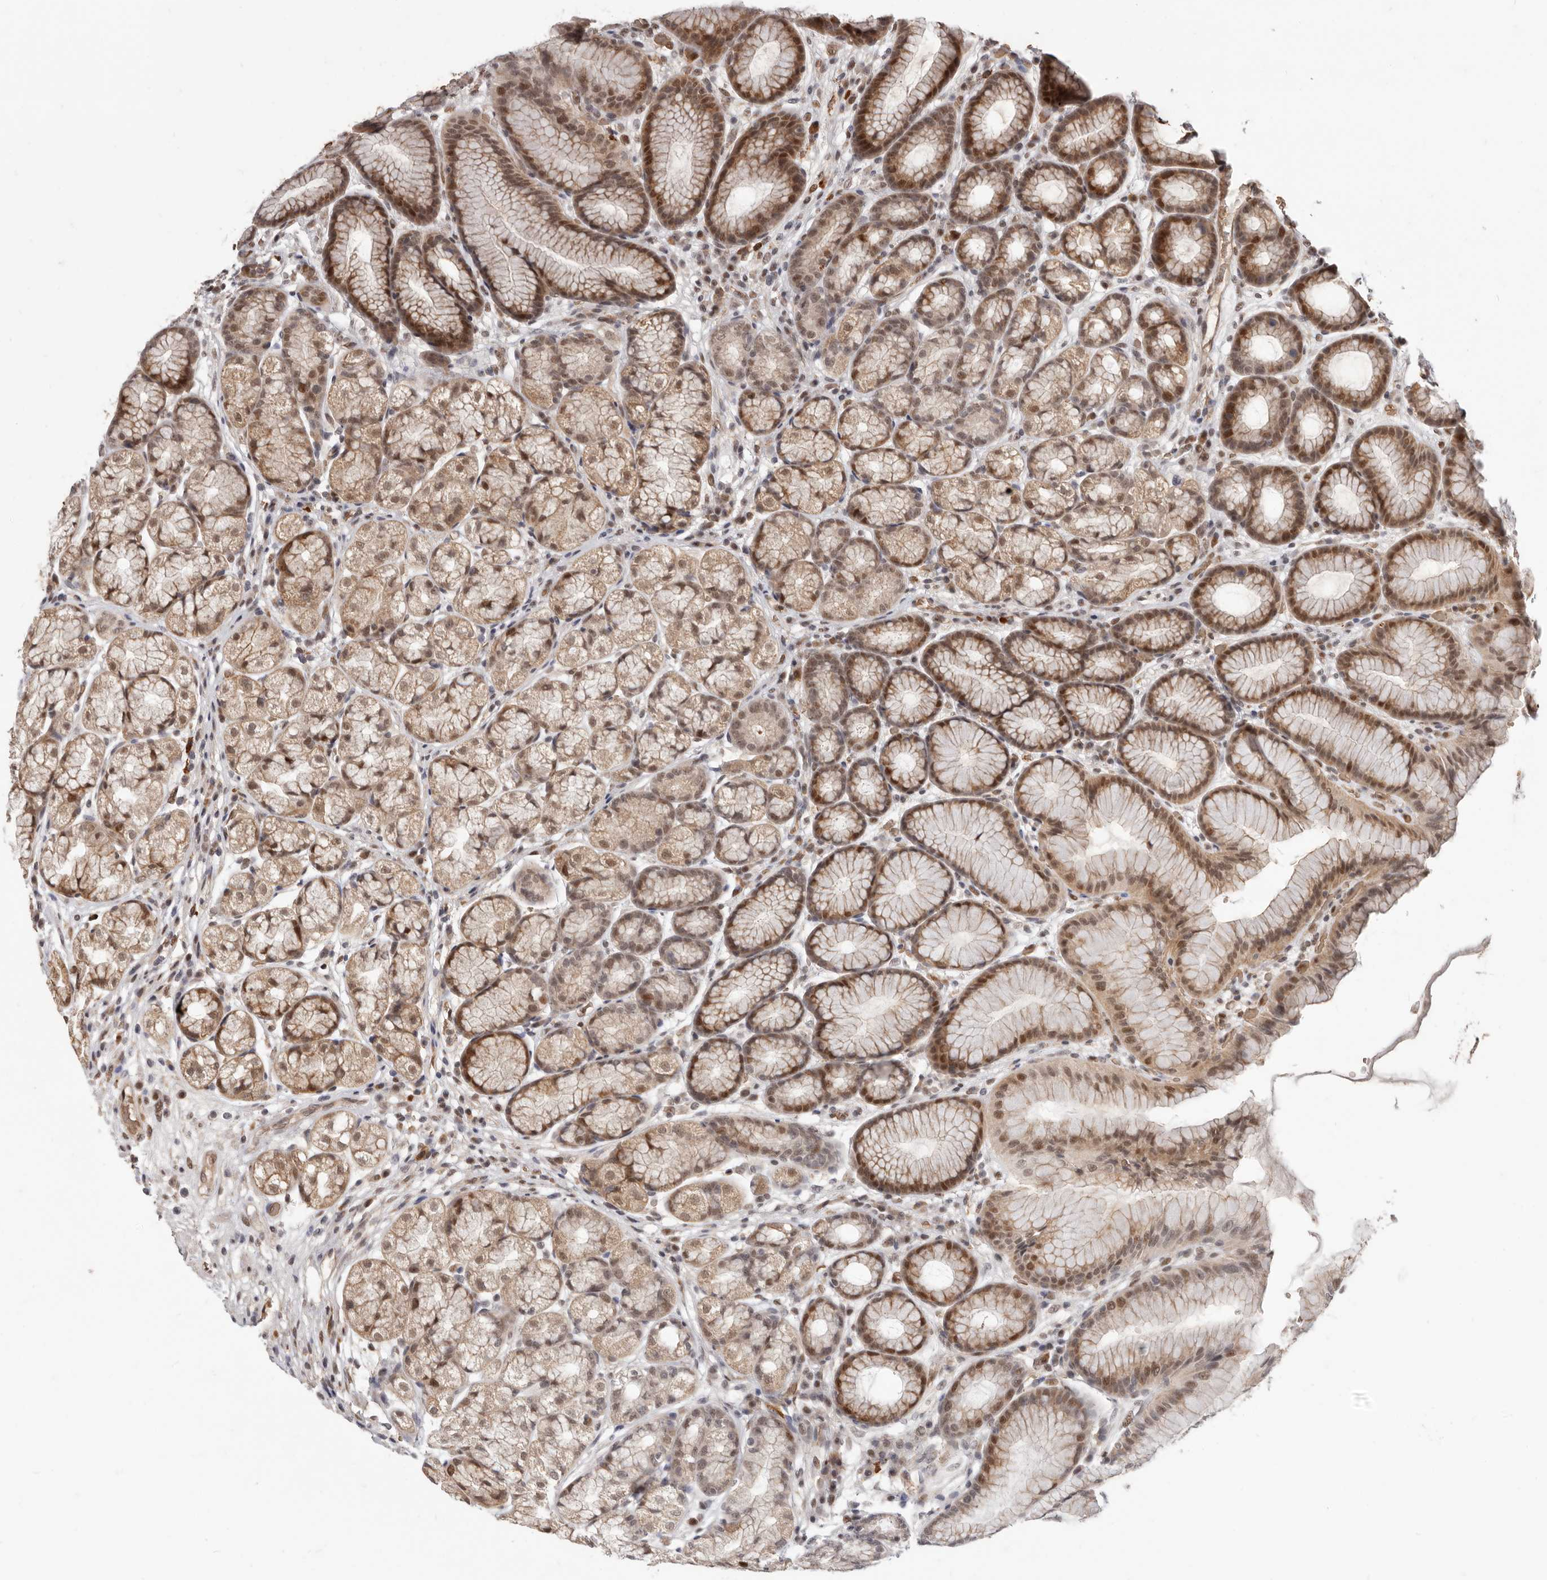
{"staining": {"intensity": "moderate", "quantity": ">75%", "location": "cytoplasmic/membranous,nuclear"}, "tissue": "stomach", "cell_type": "Glandular cells", "image_type": "normal", "snomed": [{"axis": "morphology", "description": "Normal tissue, NOS"}, {"axis": "topography", "description": "Stomach"}], "caption": "Normal stomach exhibits moderate cytoplasmic/membranous,nuclear positivity in approximately >75% of glandular cells, visualized by immunohistochemistry. The staining was performed using DAB (3,3'-diaminobenzidine), with brown indicating positive protein expression. Nuclei are stained blue with hematoxylin.", "gene": "NCOA3", "patient": {"sex": "male", "age": 57}}